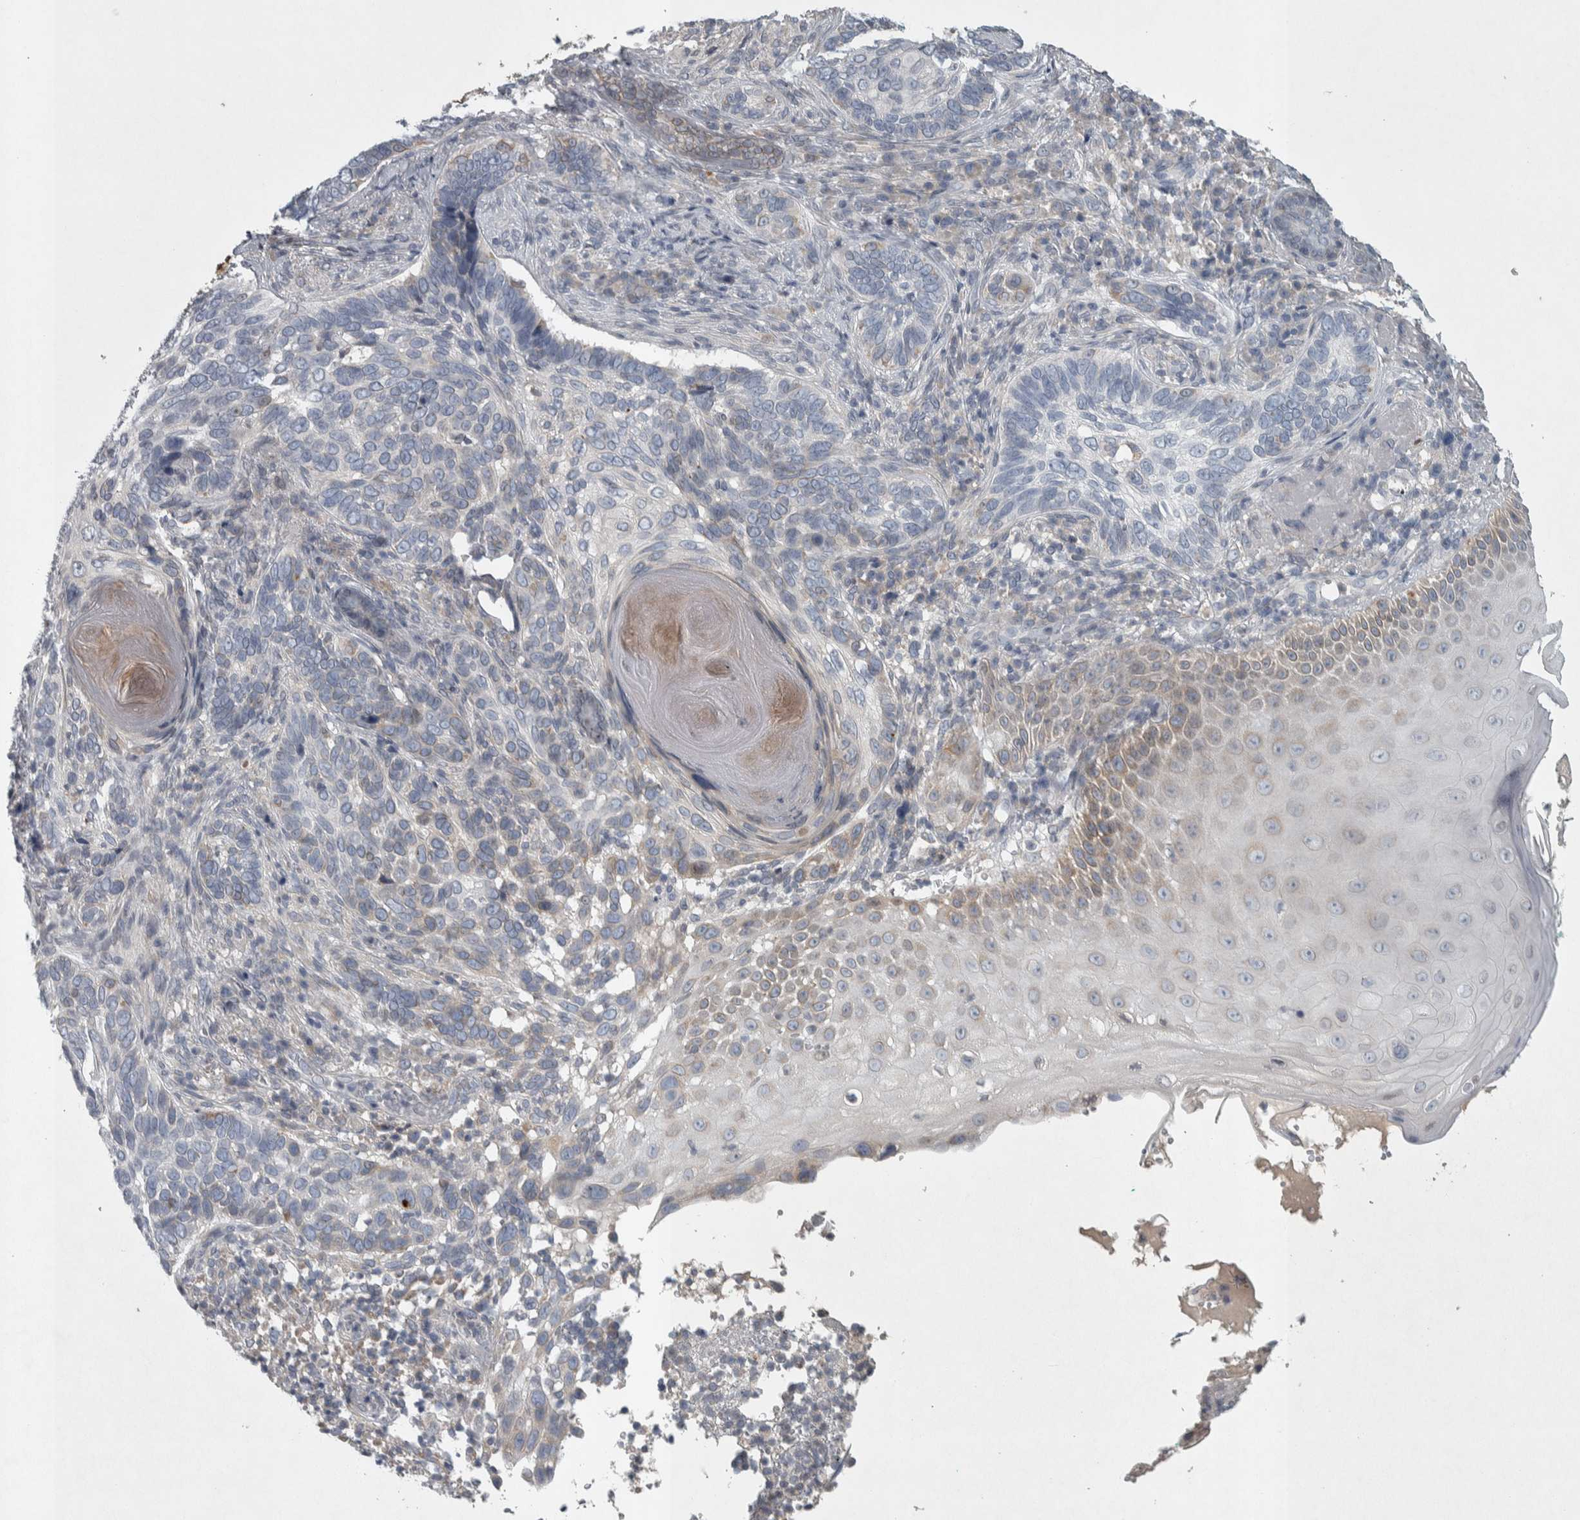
{"staining": {"intensity": "negative", "quantity": "none", "location": "none"}, "tissue": "skin cancer", "cell_type": "Tumor cells", "image_type": "cancer", "snomed": [{"axis": "morphology", "description": "Basal cell carcinoma"}, {"axis": "topography", "description": "Skin"}], "caption": "Micrograph shows no protein positivity in tumor cells of skin cancer (basal cell carcinoma) tissue. (Immunohistochemistry (ihc), brightfield microscopy, high magnification).", "gene": "SIGMAR1", "patient": {"sex": "female", "age": 89}}